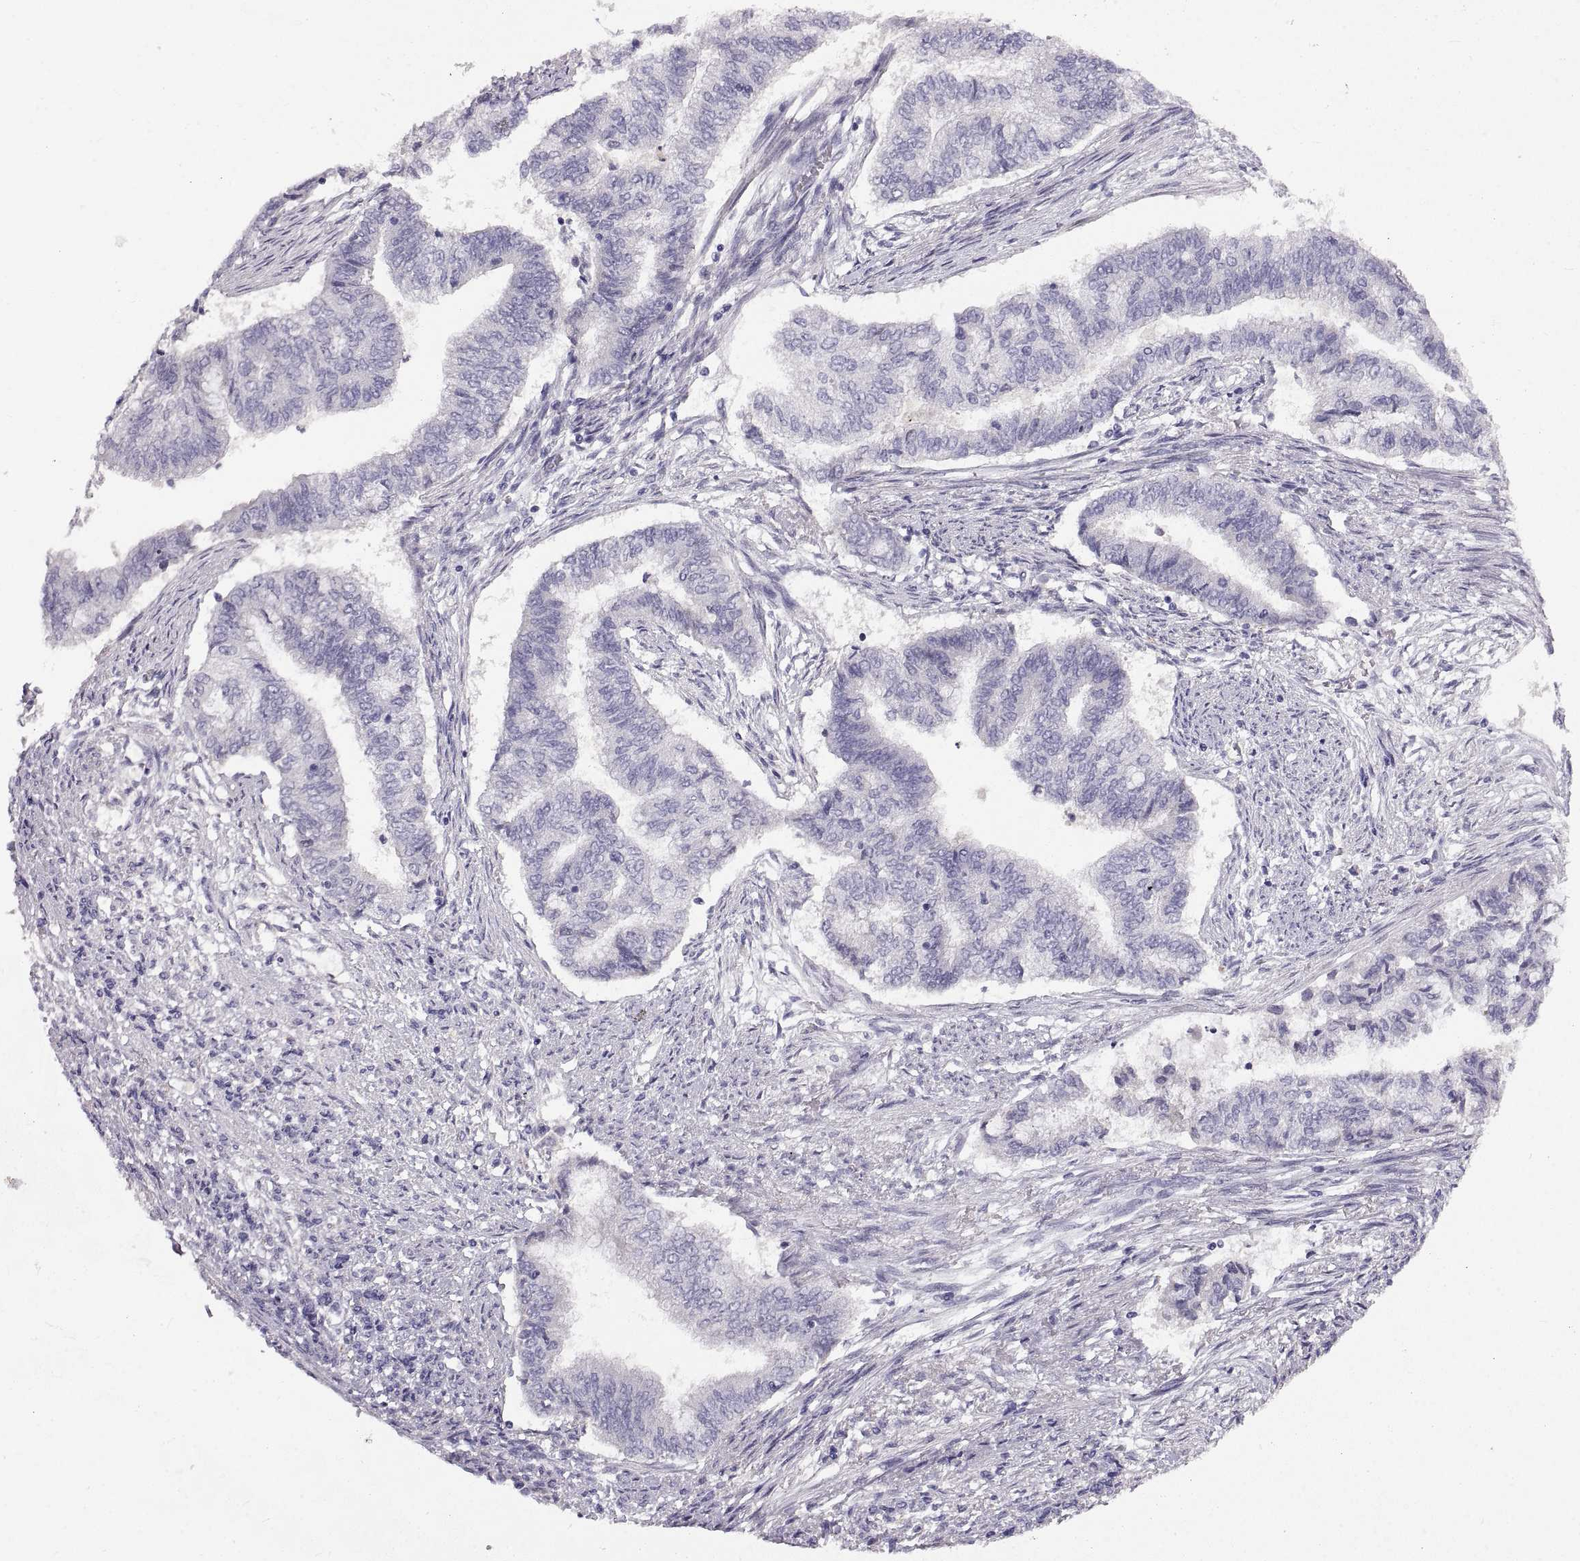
{"staining": {"intensity": "negative", "quantity": "none", "location": "none"}, "tissue": "endometrial cancer", "cell_type": "Tumor cells", "image_type": "cancer", "snomed": [{"axis": "morphology", "description": "Adenocarcinoma, NOS"}, {"axis": "topography", "description": "Endometrium"}], "caption": "Immunohistochemistry (IHC) micrograph of neoplastic tissue: human endometrial adenocarcinoma stained with DAB shows no significant protein positivity in tumor cells.", "gene": "ADAM32", "patient": {"sex": "female", "age": 65}}